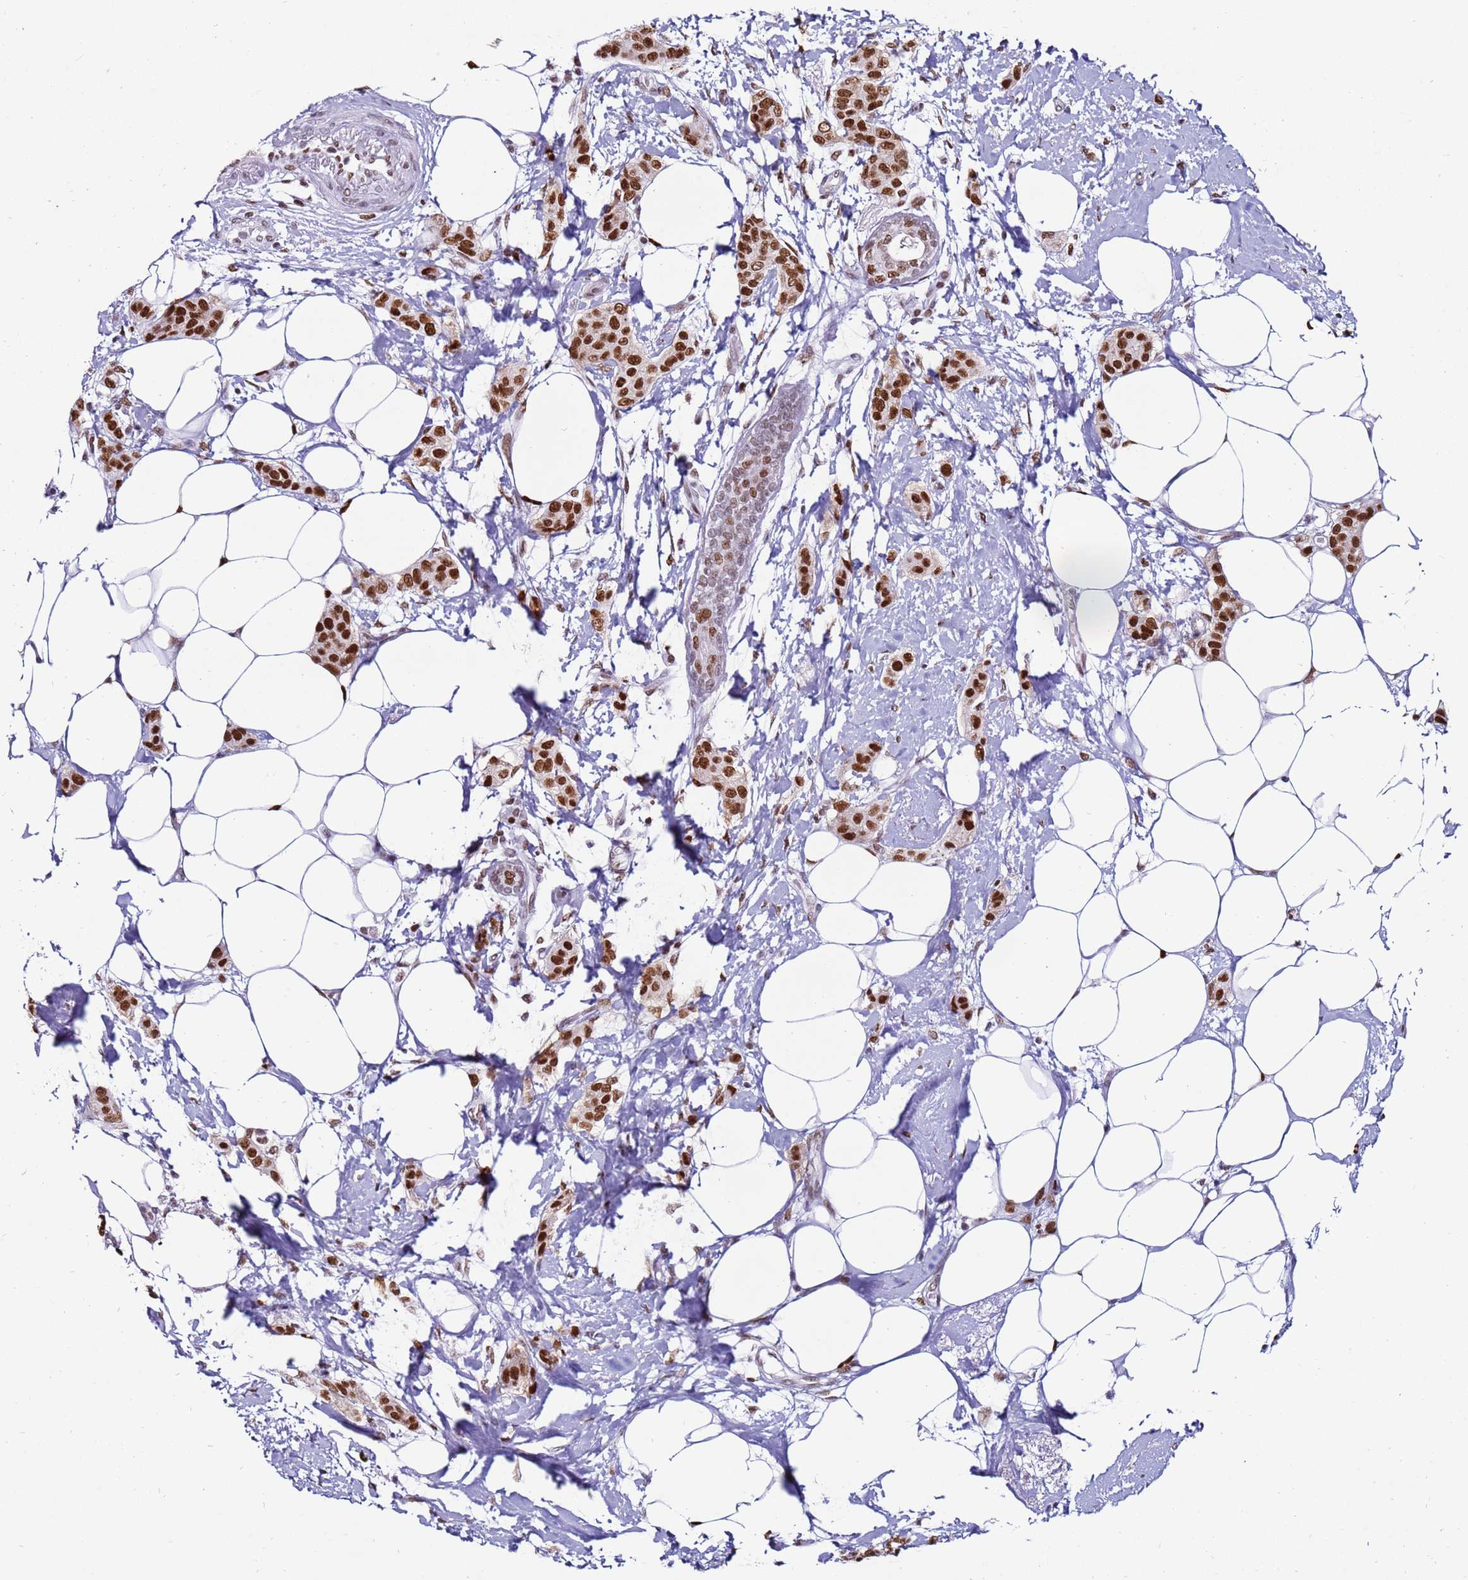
{"staining": {"intensity": "strong", "quantity": ">75%", "location": "nuclear"}, "tissue": "breast cancer", "cell_type": "Tumor cells", "image_type": "cancer", "snomed": [{"axis": "morphology", "description": "Duct carcinoma"}, {"axis": "topography", "description": "Breast"}], "caption": "Immunohistochemistry (IHC) of human breast cancer (infiltrating ductal carcinoma) shows high levels of strong nuclear staining in approximately >75% of tumor cells. Nuclei are stained in blue.", "gene": "KPNA4", "patient": {"sex": "female", "age": 72}}